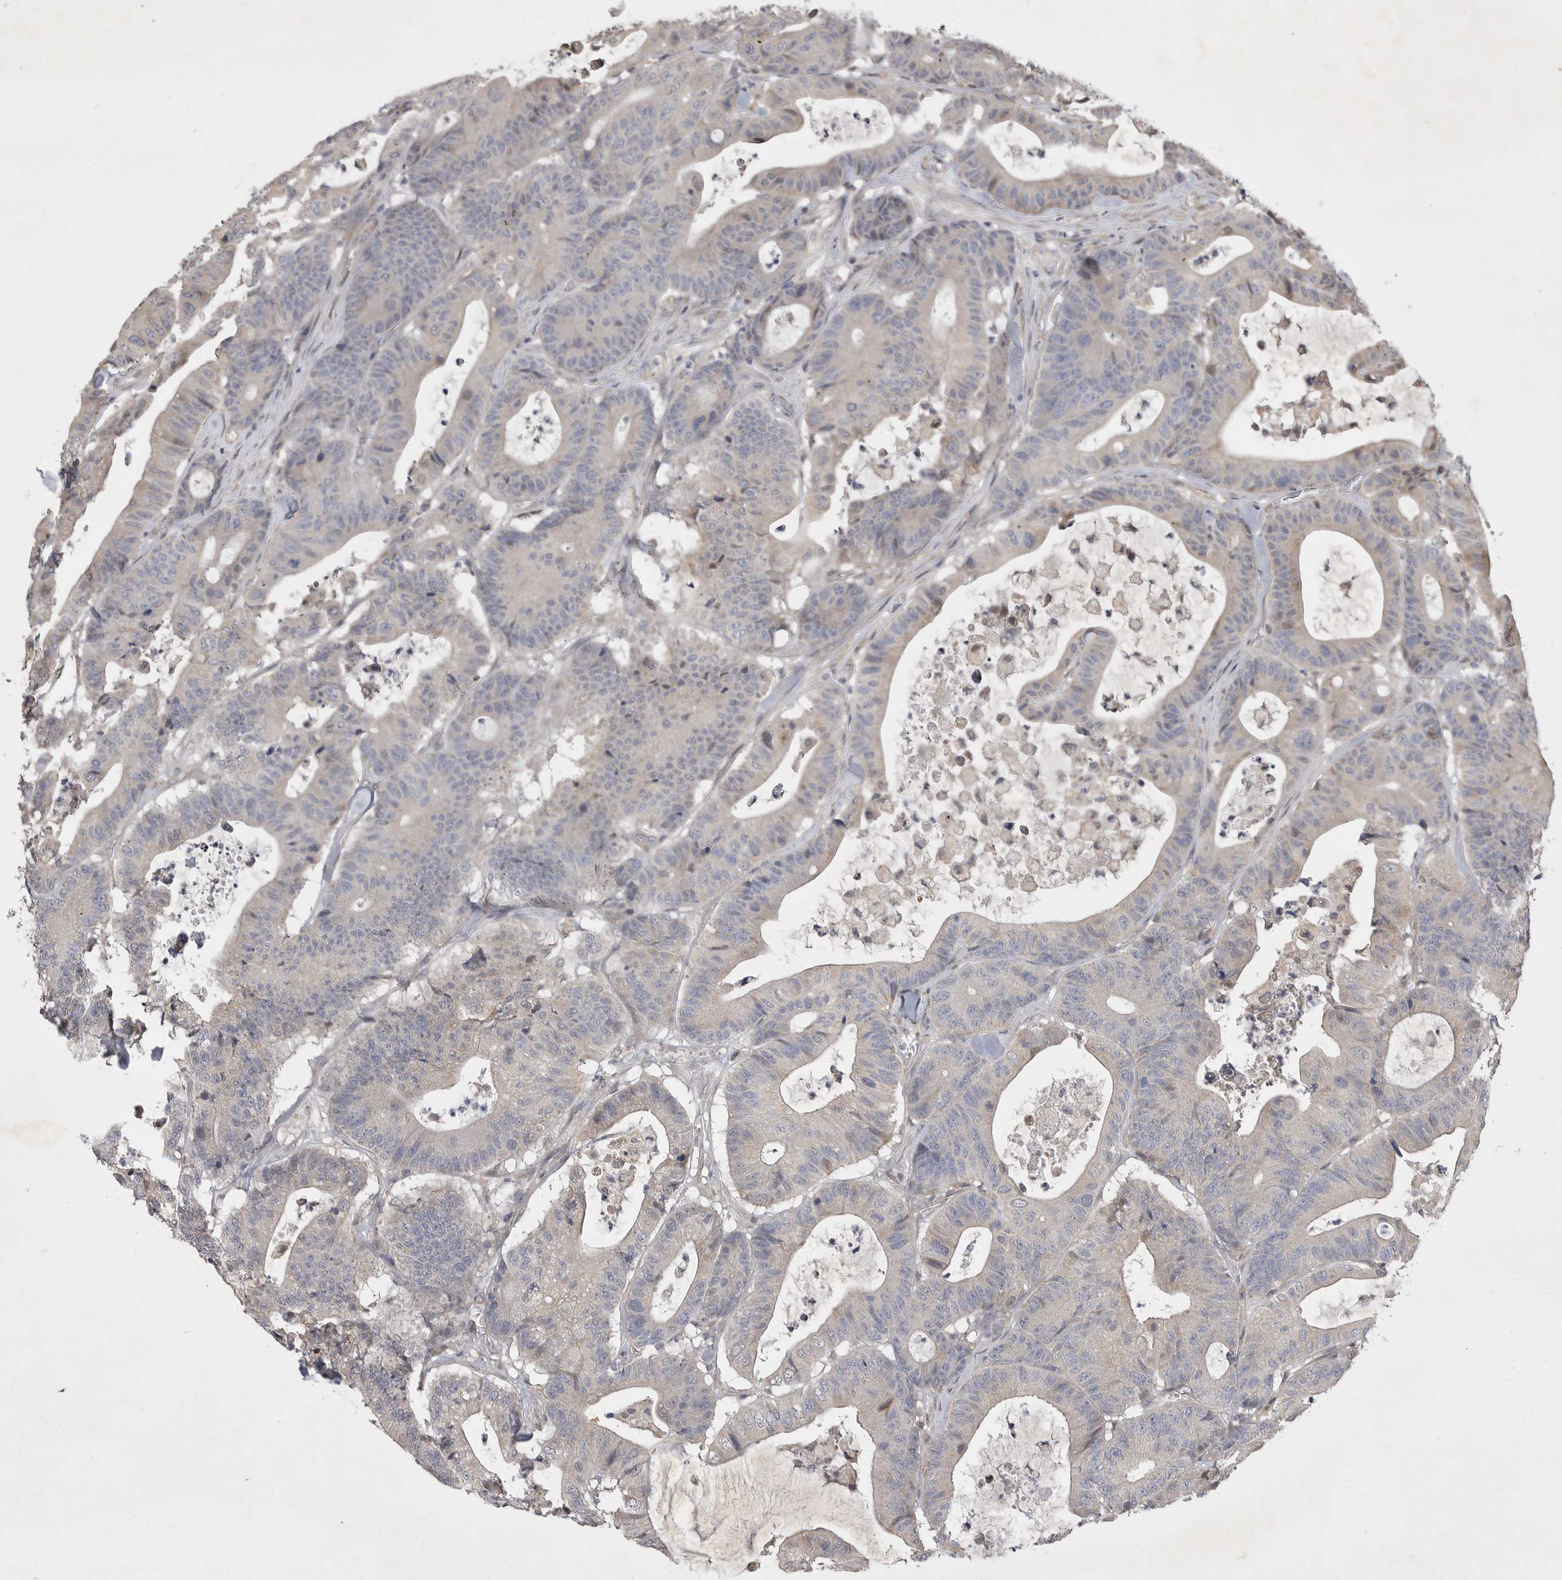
{"staining": {"intensity": "negative", "quantity": "none", "location": "none"}, "tissue": "colorectal cancer", "cell_type": "Tumor cells", "image_type": "cancer", "snomed": [{"axis": "morphology", "description": "Adenocarcinoma, NOS"}, {"axis": "topography", "description": "Colon"}], "caption": "Tumor cells are negative for protein expression in human colorectal cancer. The staining was performed using DAB to visualize the protein expression in brown, while the nuclei were stained in blue with hematoxylin (Magnification: 20x).", "gene": "EDEM3", "patient": {"sex": "female", "age": 84}}